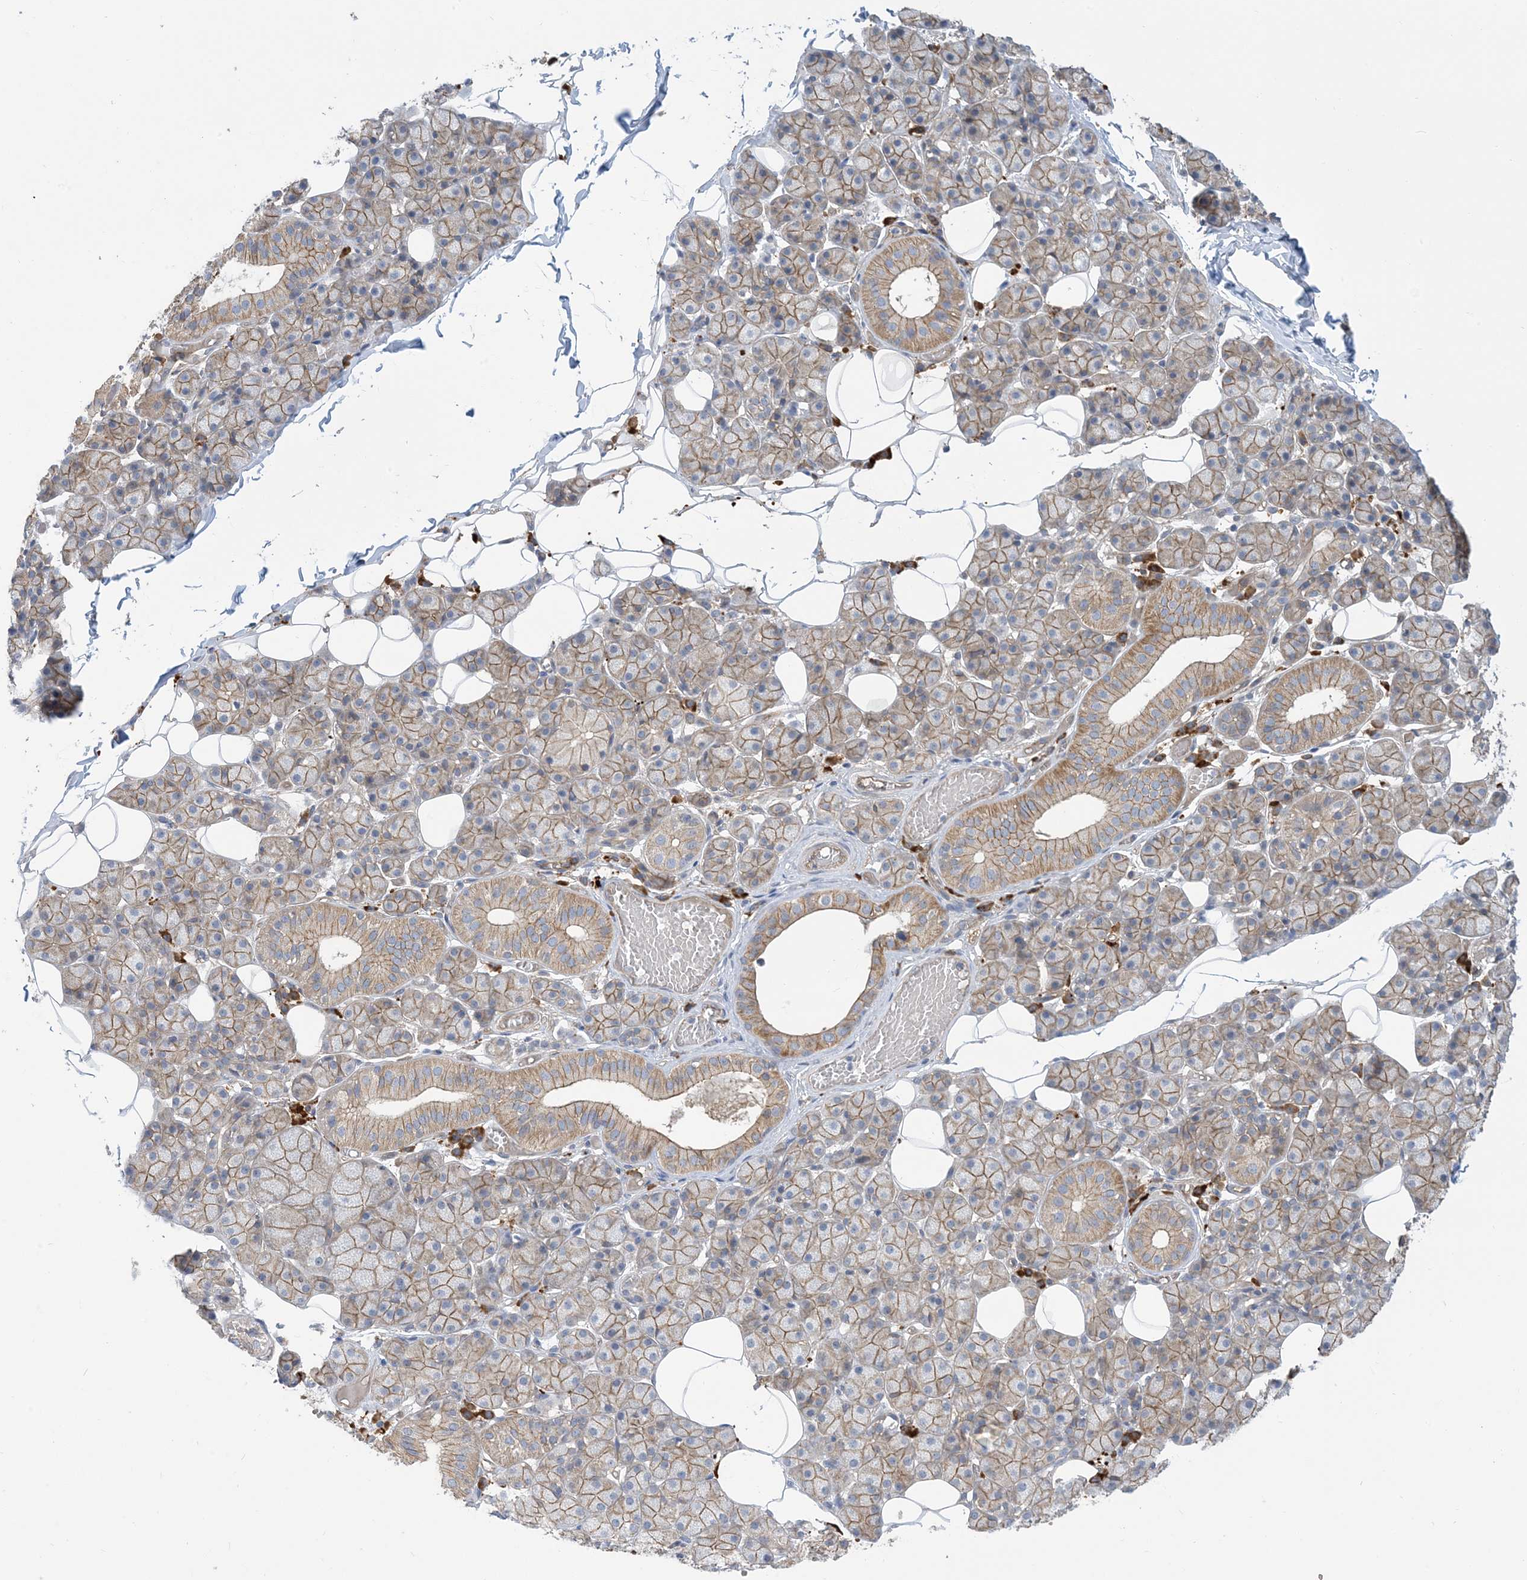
{"staining": {"intensity": "moderate", "quantity": "25%-75%", "location": "cytoplasmic/membranous"}, "tissue": "salivary gland", "cell_type": "Glandular cells", "image_type": "normal", "snomed": [{"axis": "morphology", "description": "Normal tissue, NOS"}, {"axis": "topography", "description": "Salivary gland"}], "caption": "Unremarkable salivary gland reveals moderate cytoplasmic/membranous expression in approximately 25%-75% of glandular cells, visualized by immunohistochemistry. (IHC, brightfield microscopy, high magnification).", "gene": "AOC1", "patient": {"sex": "female", "age": 33}}